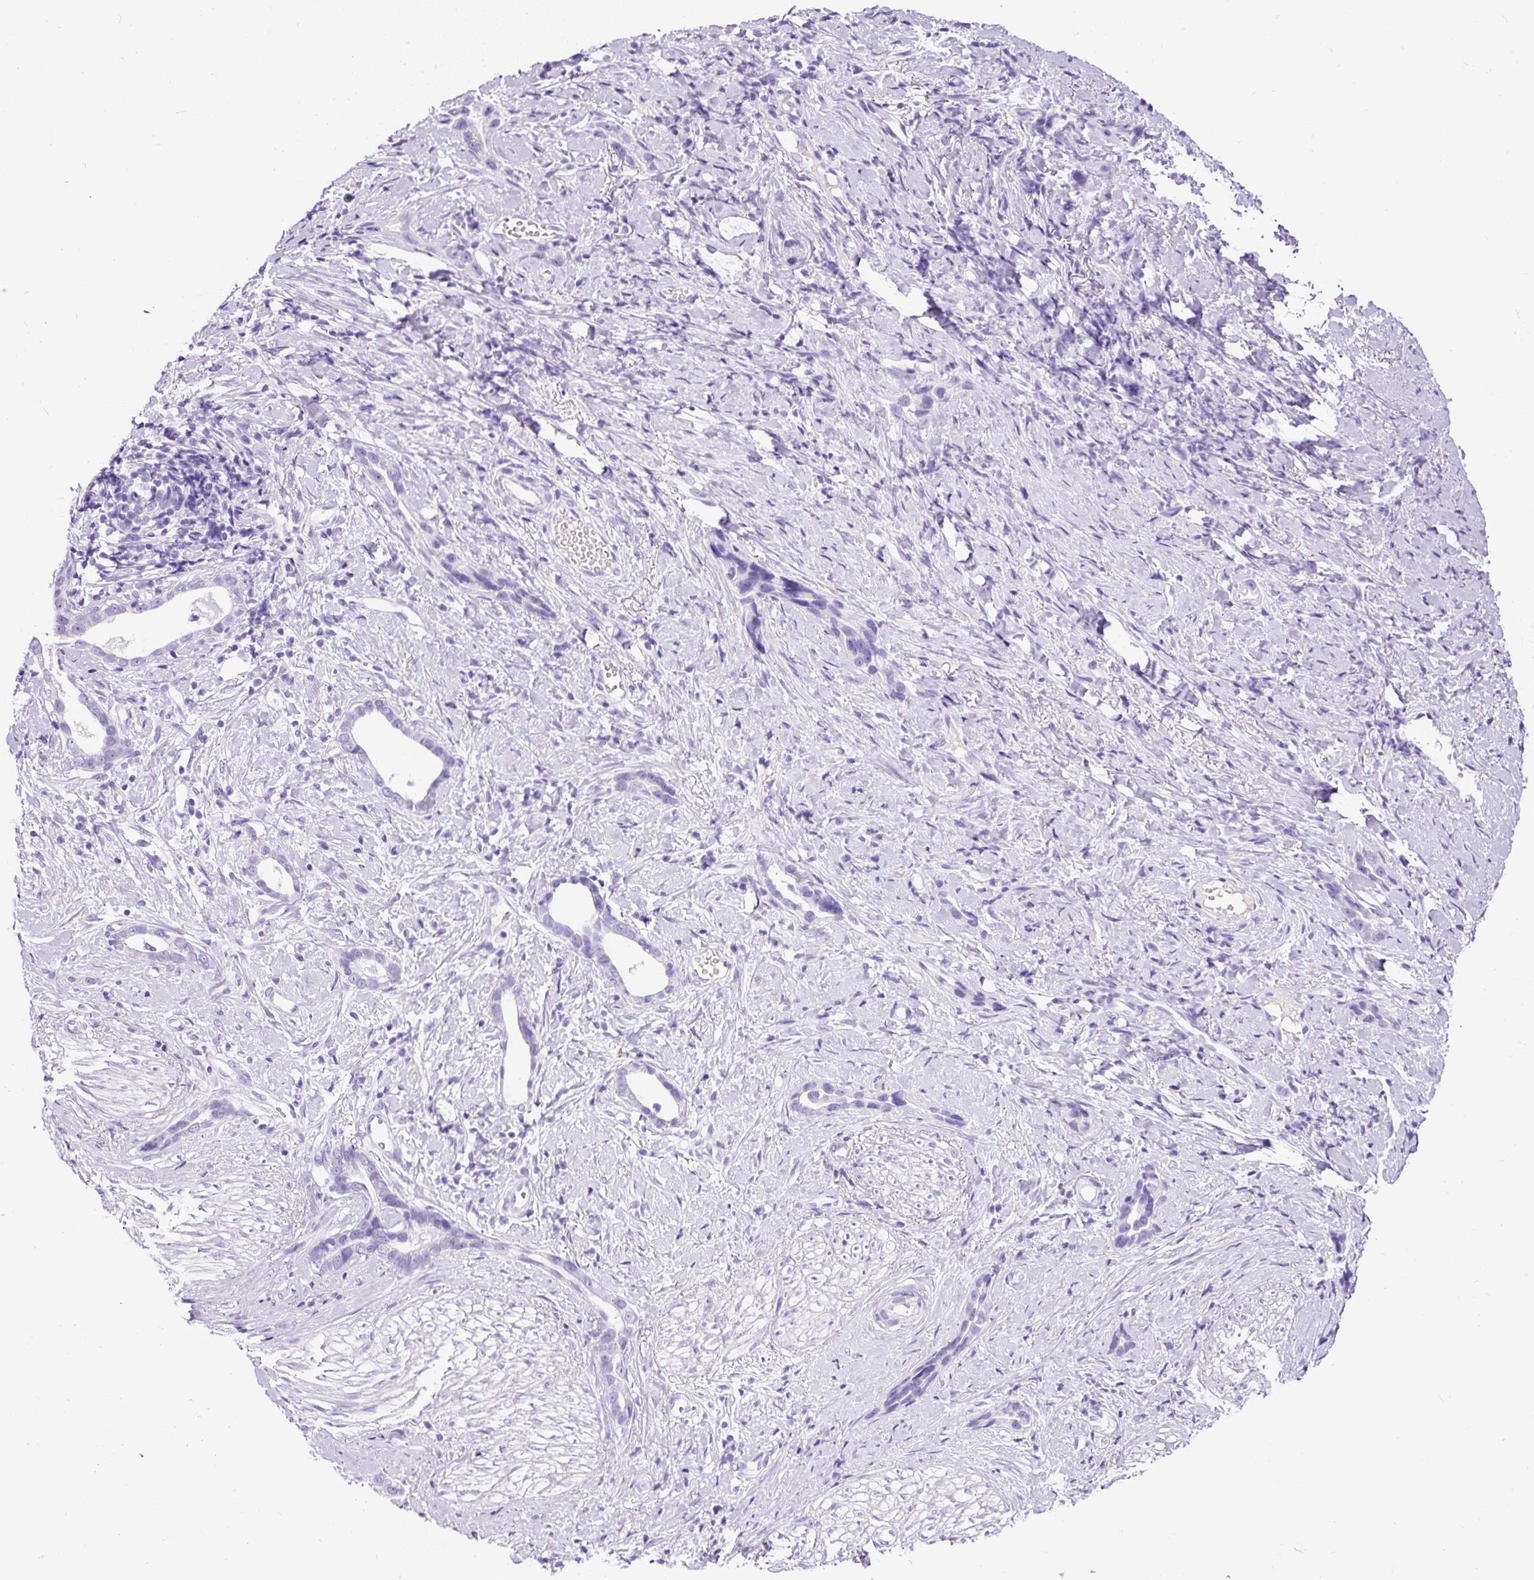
{"staining": {"intensity": "negative", "quantity": "none", "location": "none"}, "tissue": "stomach cancer", "cell_type": "Tumor cells", "image_type": "cancer", "snomed": [{"axis": "morphology", "description": "Adenocarcinoma, NOS"}, {"axis": "topography", "description": "Stomach"}], "caption": "High power microscopy photomicrograph of an IHC histopathology image of adenocarcinoma (stomach), revealing no significant expression in tumor cells.", "gene": "CEL", "patient": {"sex": "male", "age": 55}}